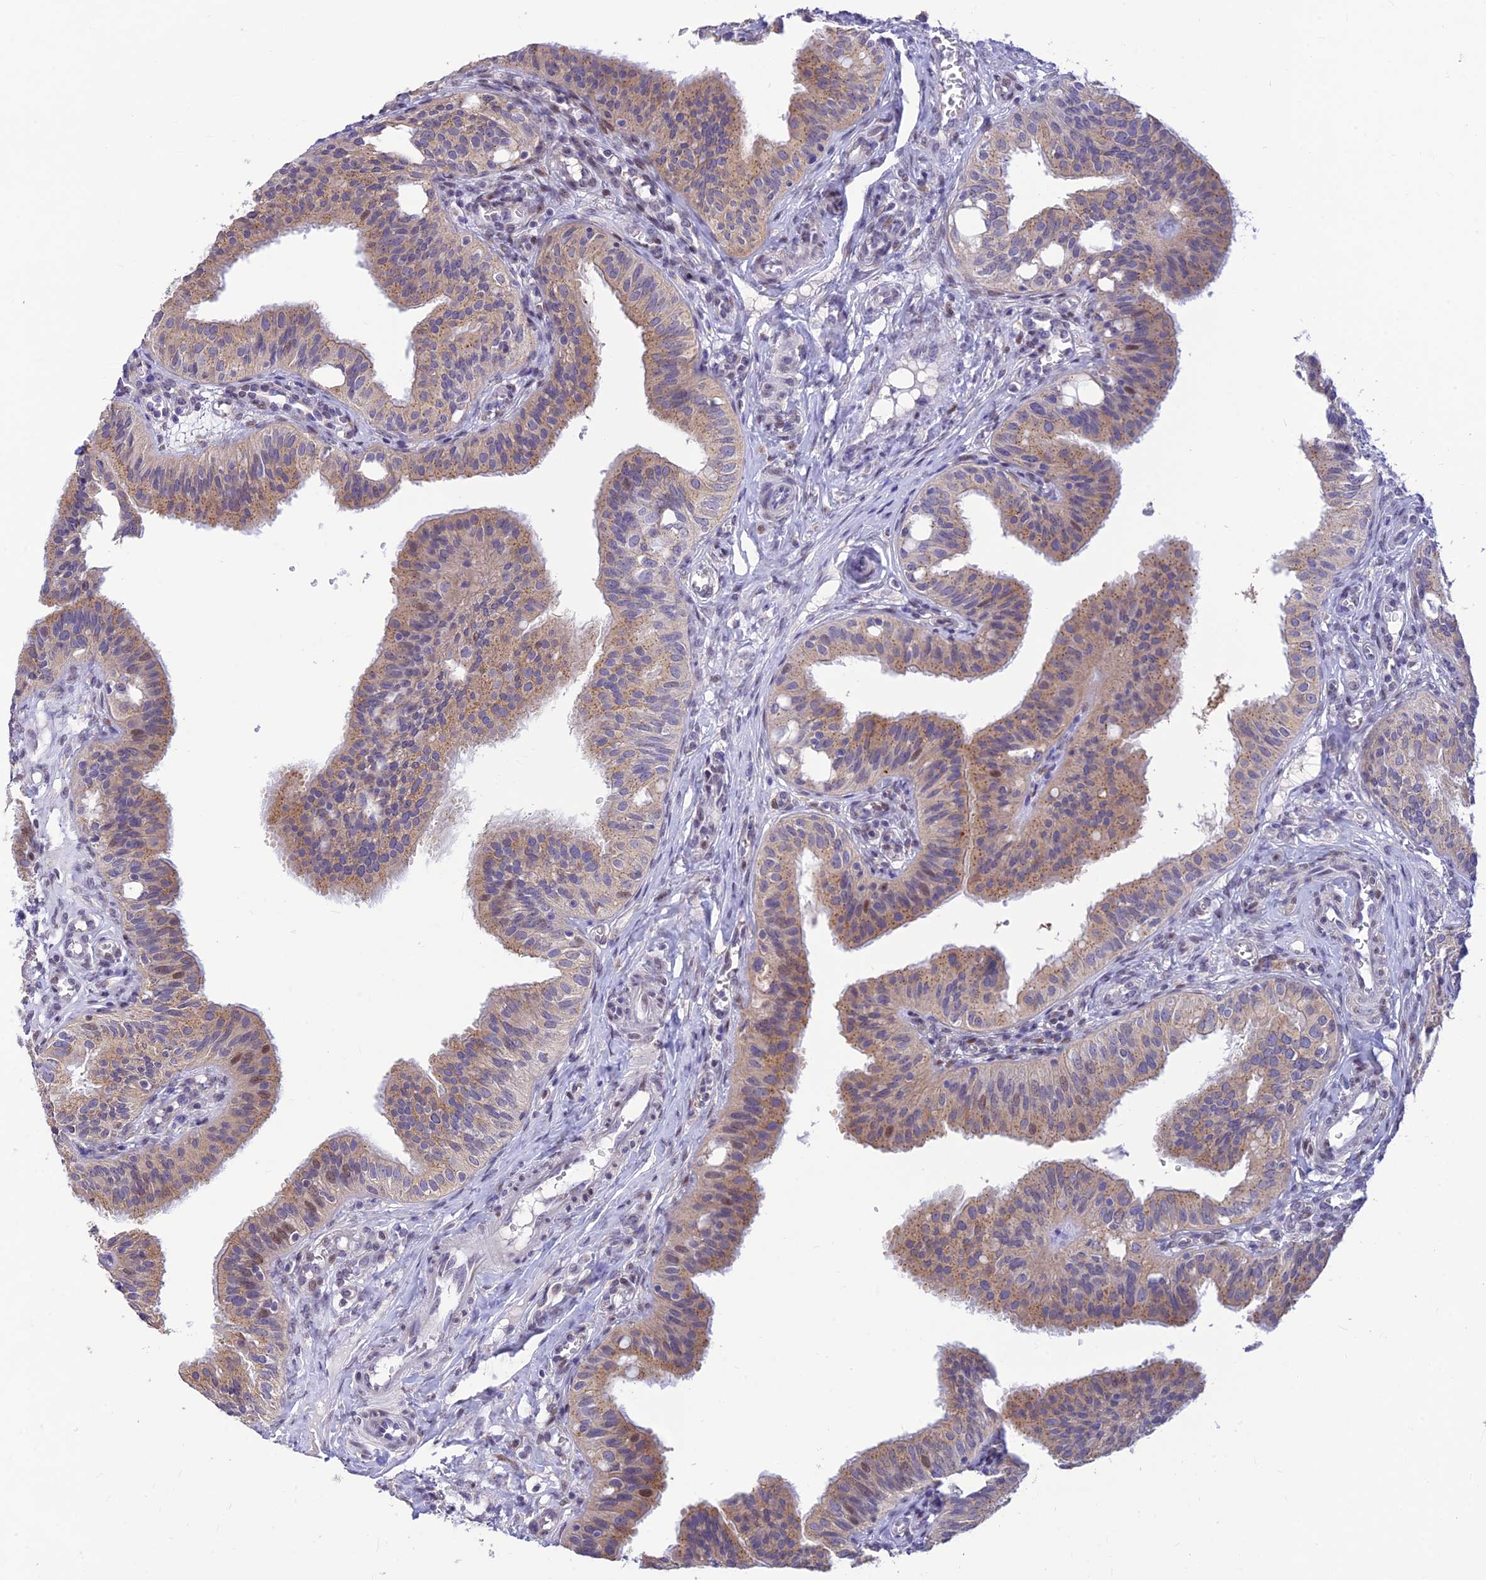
{"staining": {"intensity": "weak", "quantity": "<25%", "location": "cytoplasmic/membranous"}, "tissue": "fallopian tube", "cell_type": "Glandular cells", "image_type": "normal", "snomed": [{"axis": "morphology", "description": "Normal tissue, NOS"}, {"axis": "topography", "description": "Fallopian tube"}, {"axis": "topography", "description": "Ovary"}], "caption": "The histopathology image exhibits no significant staining in glandular cells of fallopian tube. The staining is performed using DAB brown chromogen with nuclei counter-stained in using hematoxylin.", "gene": "INKA1", "patient": {"sex": "female", "age": 42}}